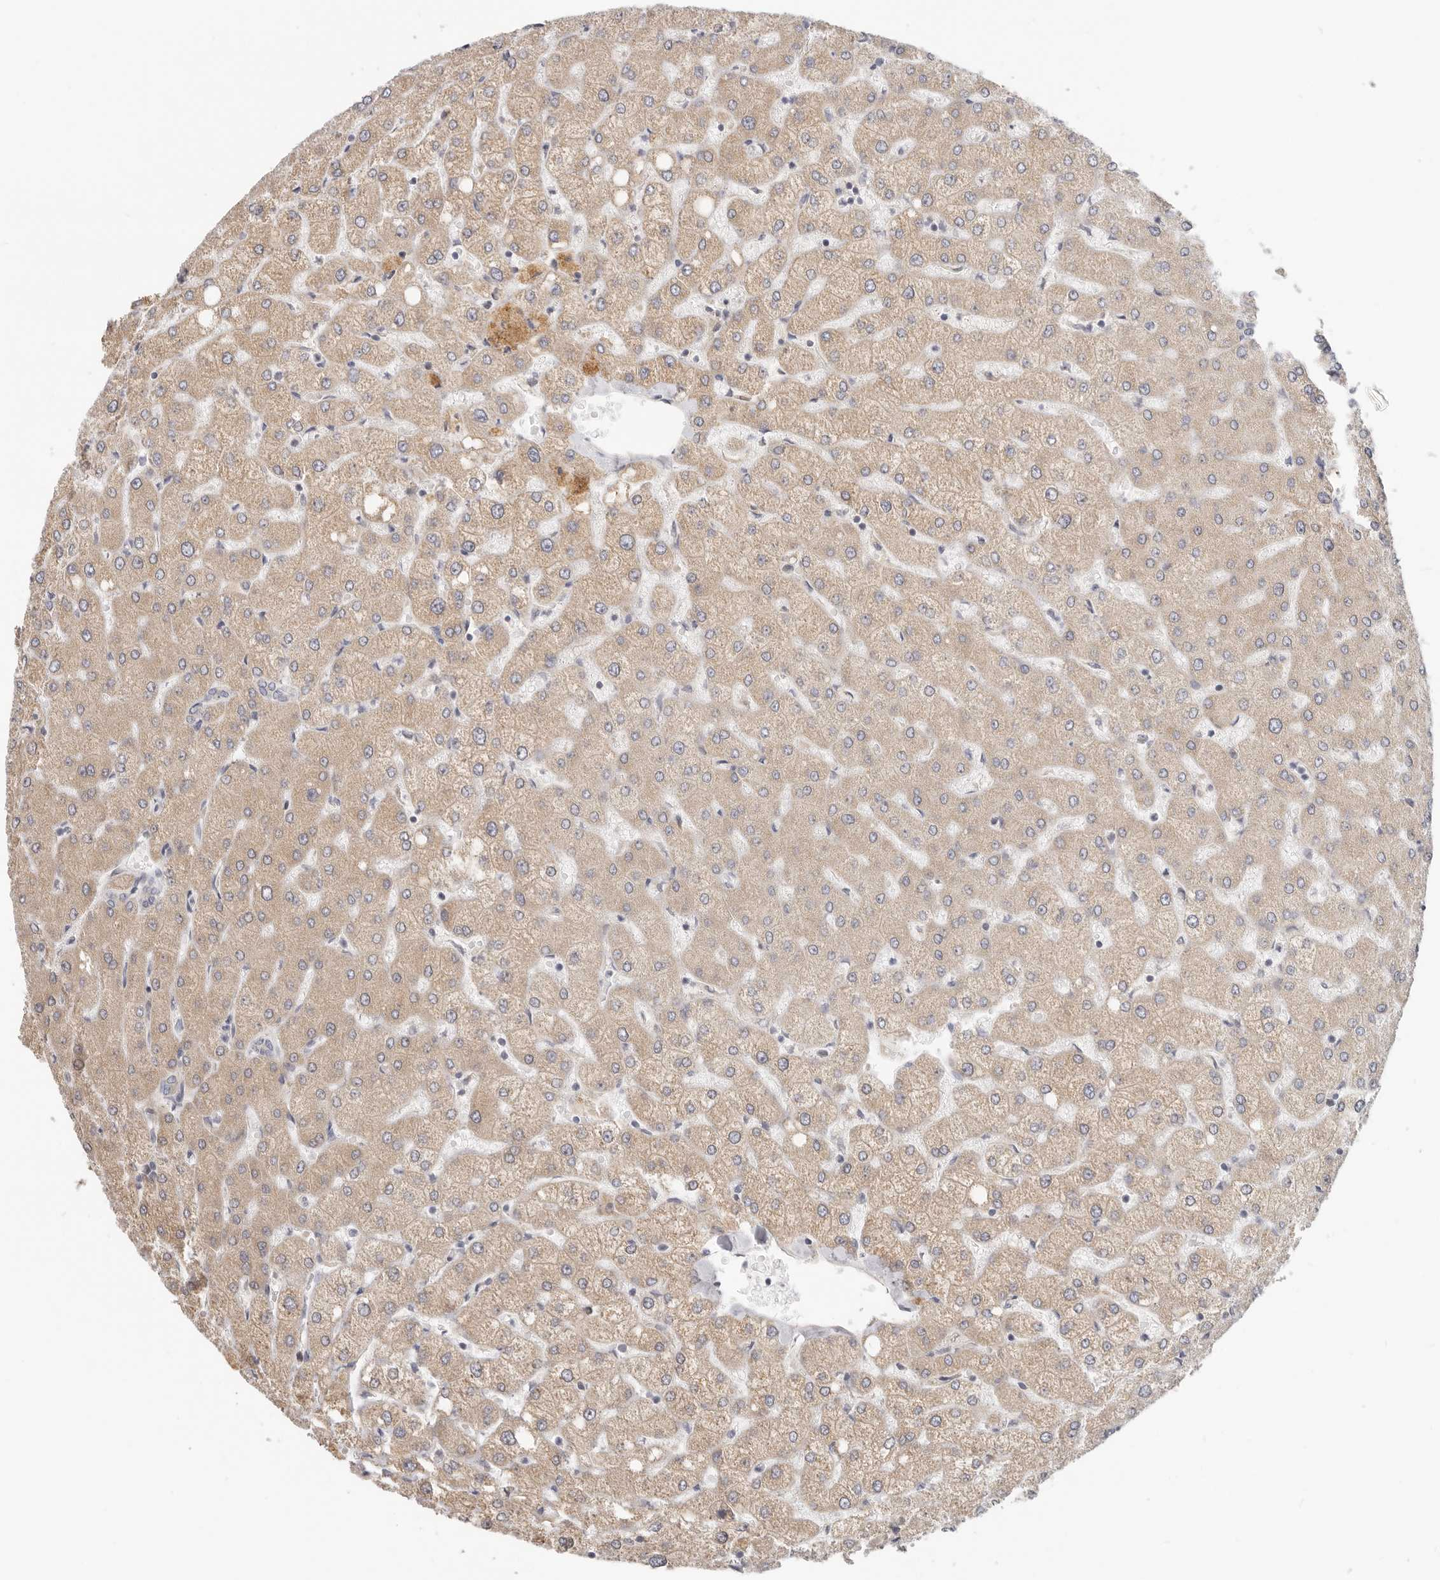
{"staining": {"intensity": "negative", "quantity": "none", "location": "none"}, "tissue": "liver", "cell_type": "Cholangiocytes", "image_type": "normal", "snomed": [{"axis": "morphology", "description": "Normal tissue, NOS"}, {"axis": "topography", "description": "Liver"}], "caption": "A high-resolution image shows IHC staining of benign liver, which exhibits no significant expression in cholangiocytes.", "gene": "TFB2M", "patient": {"sex": "female", "age": 54}}